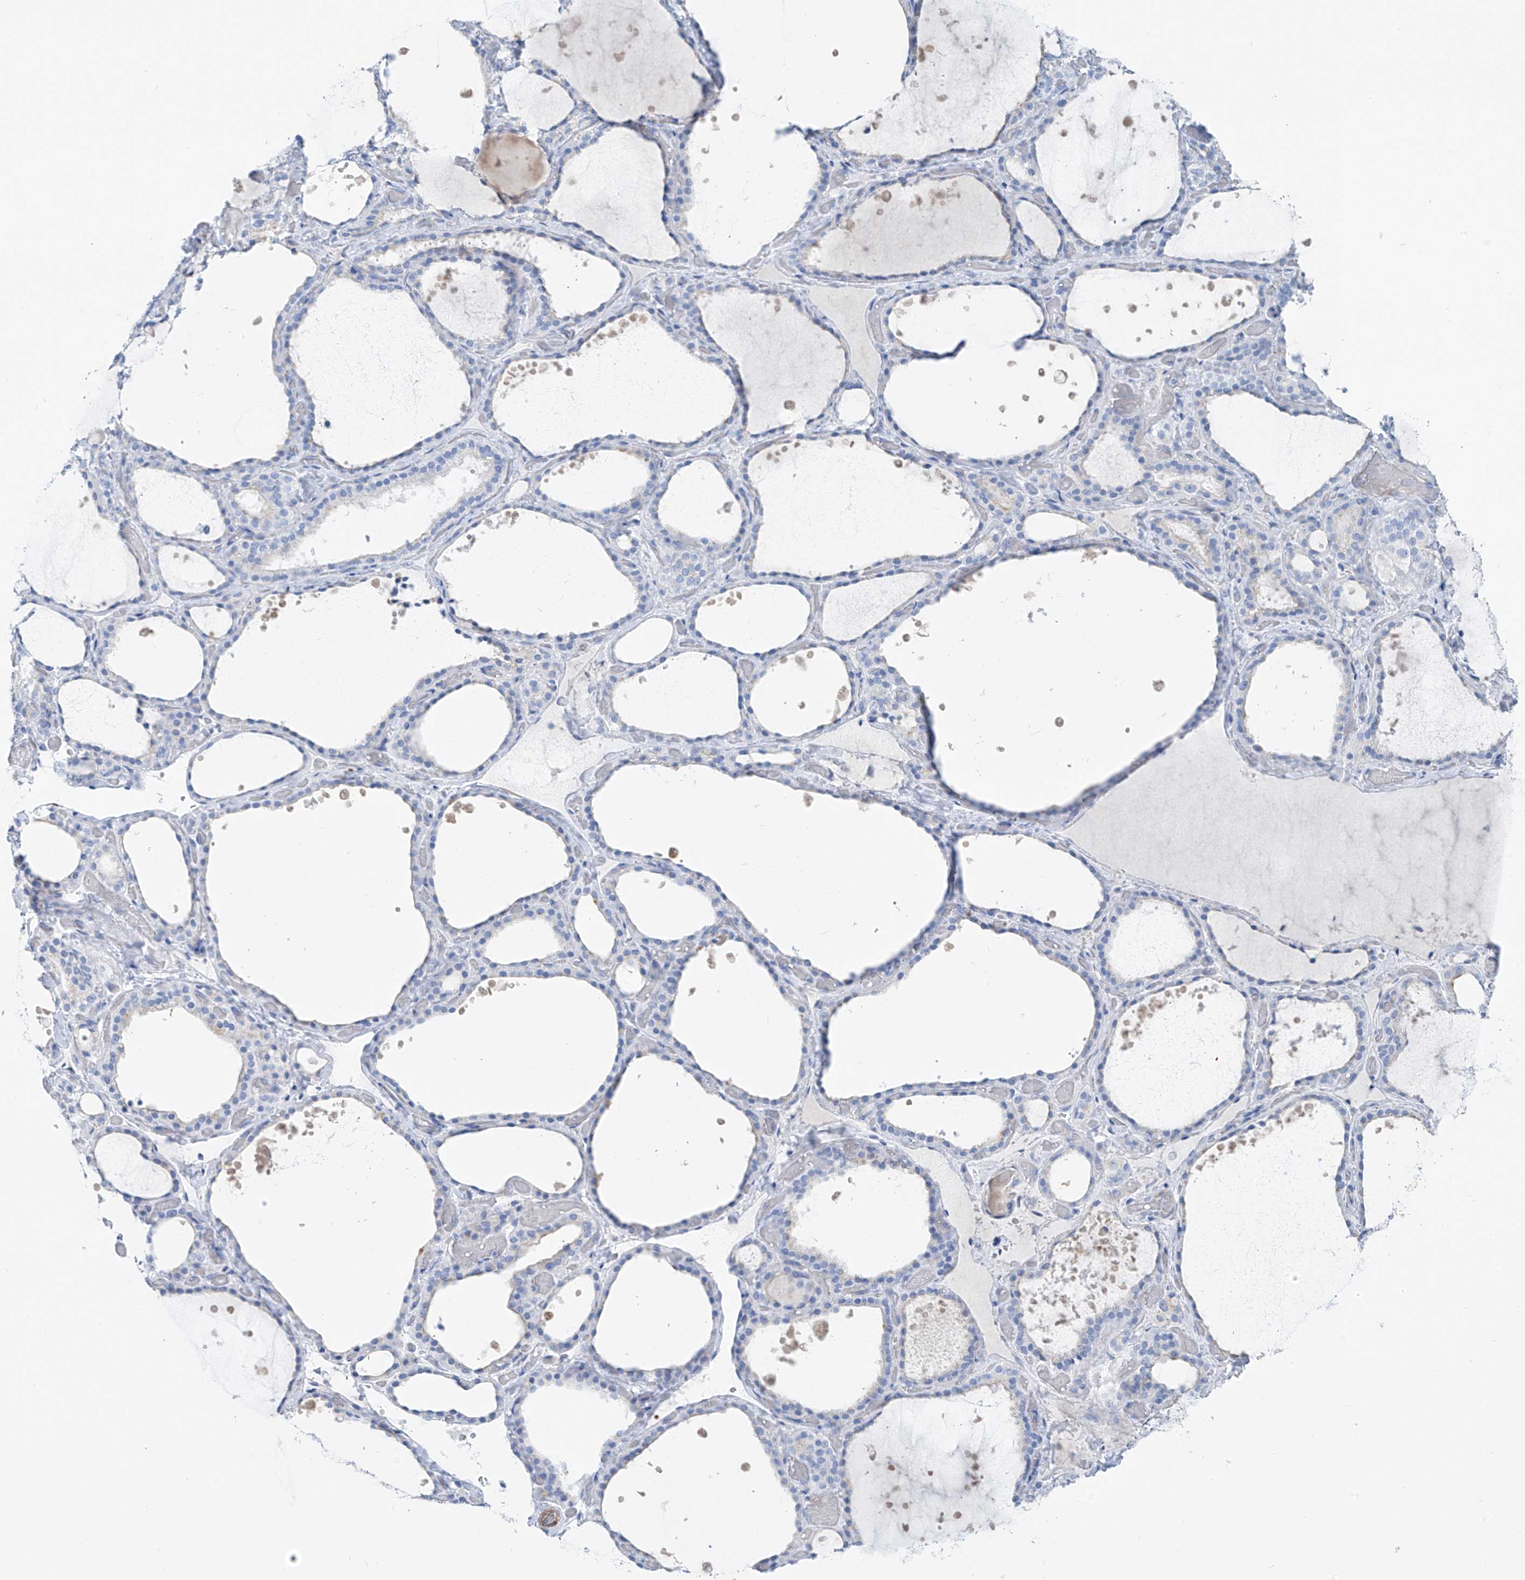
{"staining": {"intensity": "moderate", "quantity": "<25%", "location": "cytoplasmic/membranous"}, "tissue": "thyroid gland", "cell_type": "Glandular cells", "image_type": "normal", "snomed": [{"axis": "morphology", "description": "Normal tissue, NOS"}, {"axis": "topography", "description": "Thyroid gland"}], "caption": "Protein expression by IHC shows moderate cytoplasmic/membranous staining in approximately <25% of glandular cells in benign thyroid gland.", "gene": "GLMP", "patient": {"sex": "female", "age": 44}}